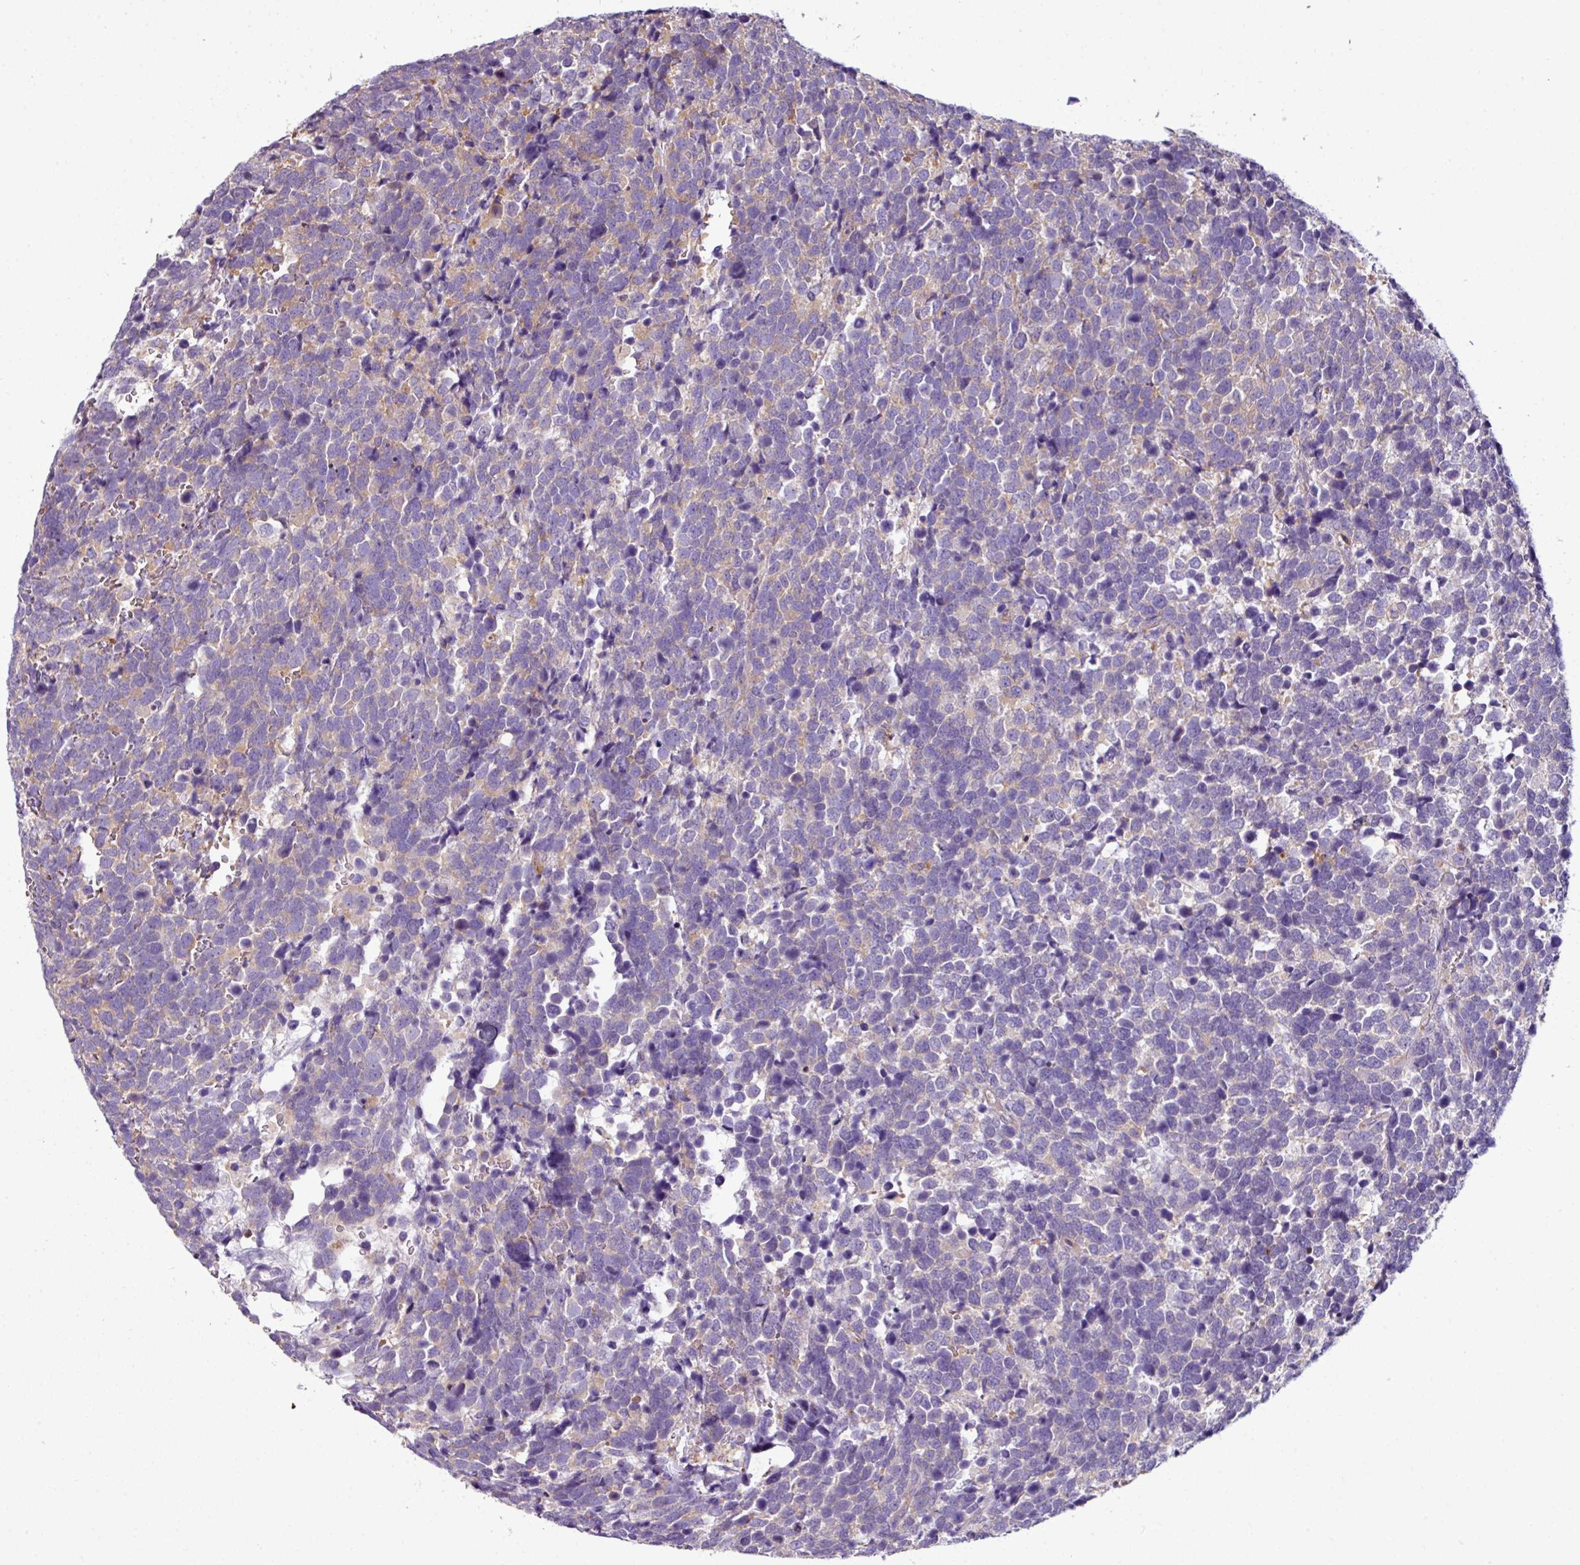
{"staining": {"intensity": "negative", "quantity": "none", "location": "none"}, "tissue": "urothelial cancer", "cell_type": "Tumor cells", "image_type": "cancer", "snomed": [{"axis": "morphology", "description": "Urothelial carcinoma, High grade"}, {"axis": "topography", "description": "Urinary bladder"}], "caption": "This image is of urothelial cancer stained with immunohistochemistry to label a protein in brown with the nuclei are counter-stained blue. There is no staining in tumor cells. (DAB immunohistochemistry, high magnification).", "gene": "XNDC1N", "patient": {"sex": "female", "age": 82}}